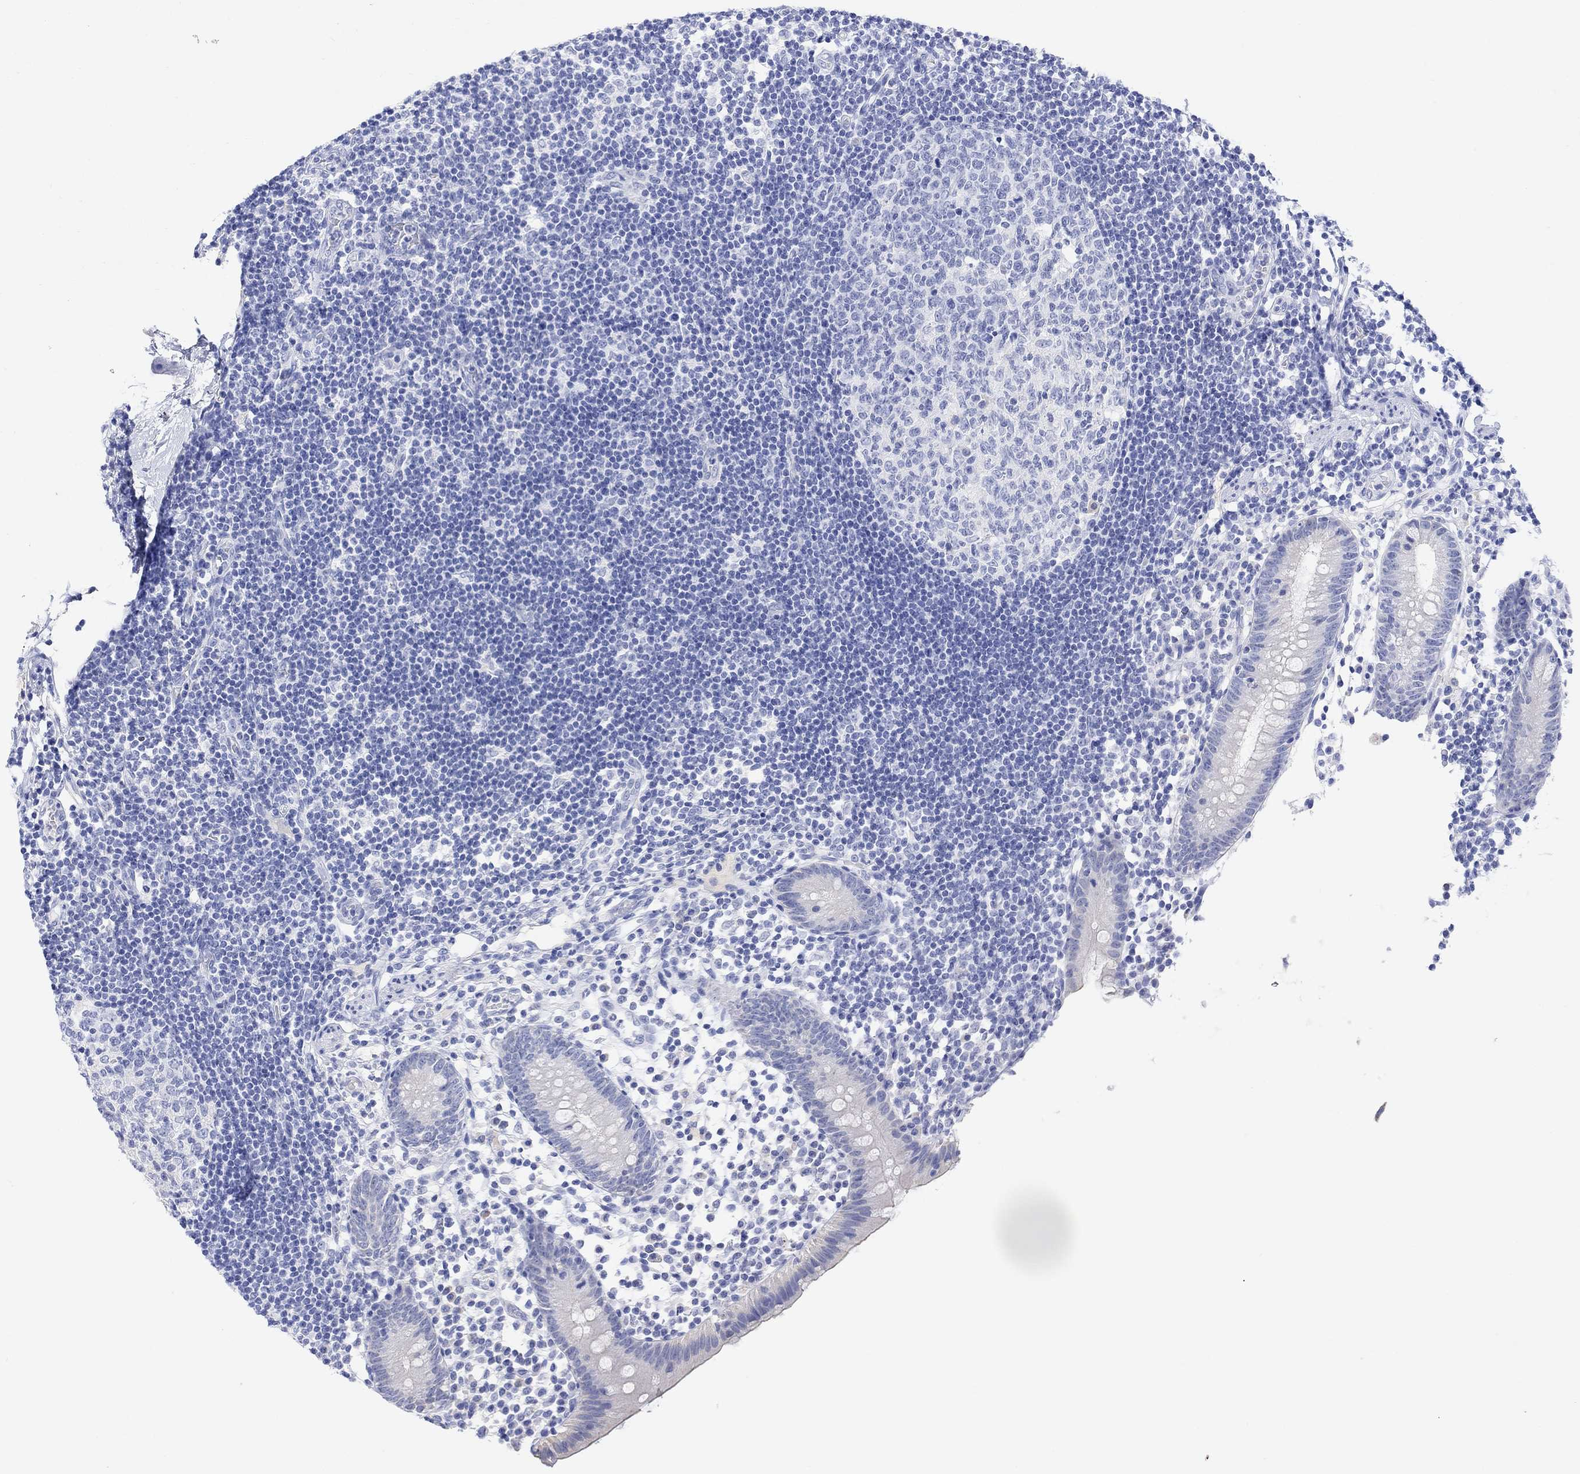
{"staining": {"intensity": "negative", "quantity": "none", "location": "none"}, "tissue": "appendix", "cell_type": "Glandular cells", "image_type": "normal", "snomed": [{"axis": "morphology", "description": "Normal tissue, NOS"}, {"axis": "topography", "description": "Appendix"}], "caption": "Glandular cells are negative for protein expression in normal human appendix. Nuclei are stained in blue.", "gene": "TYR", "patient": {"sex": "female", "age": 40}}